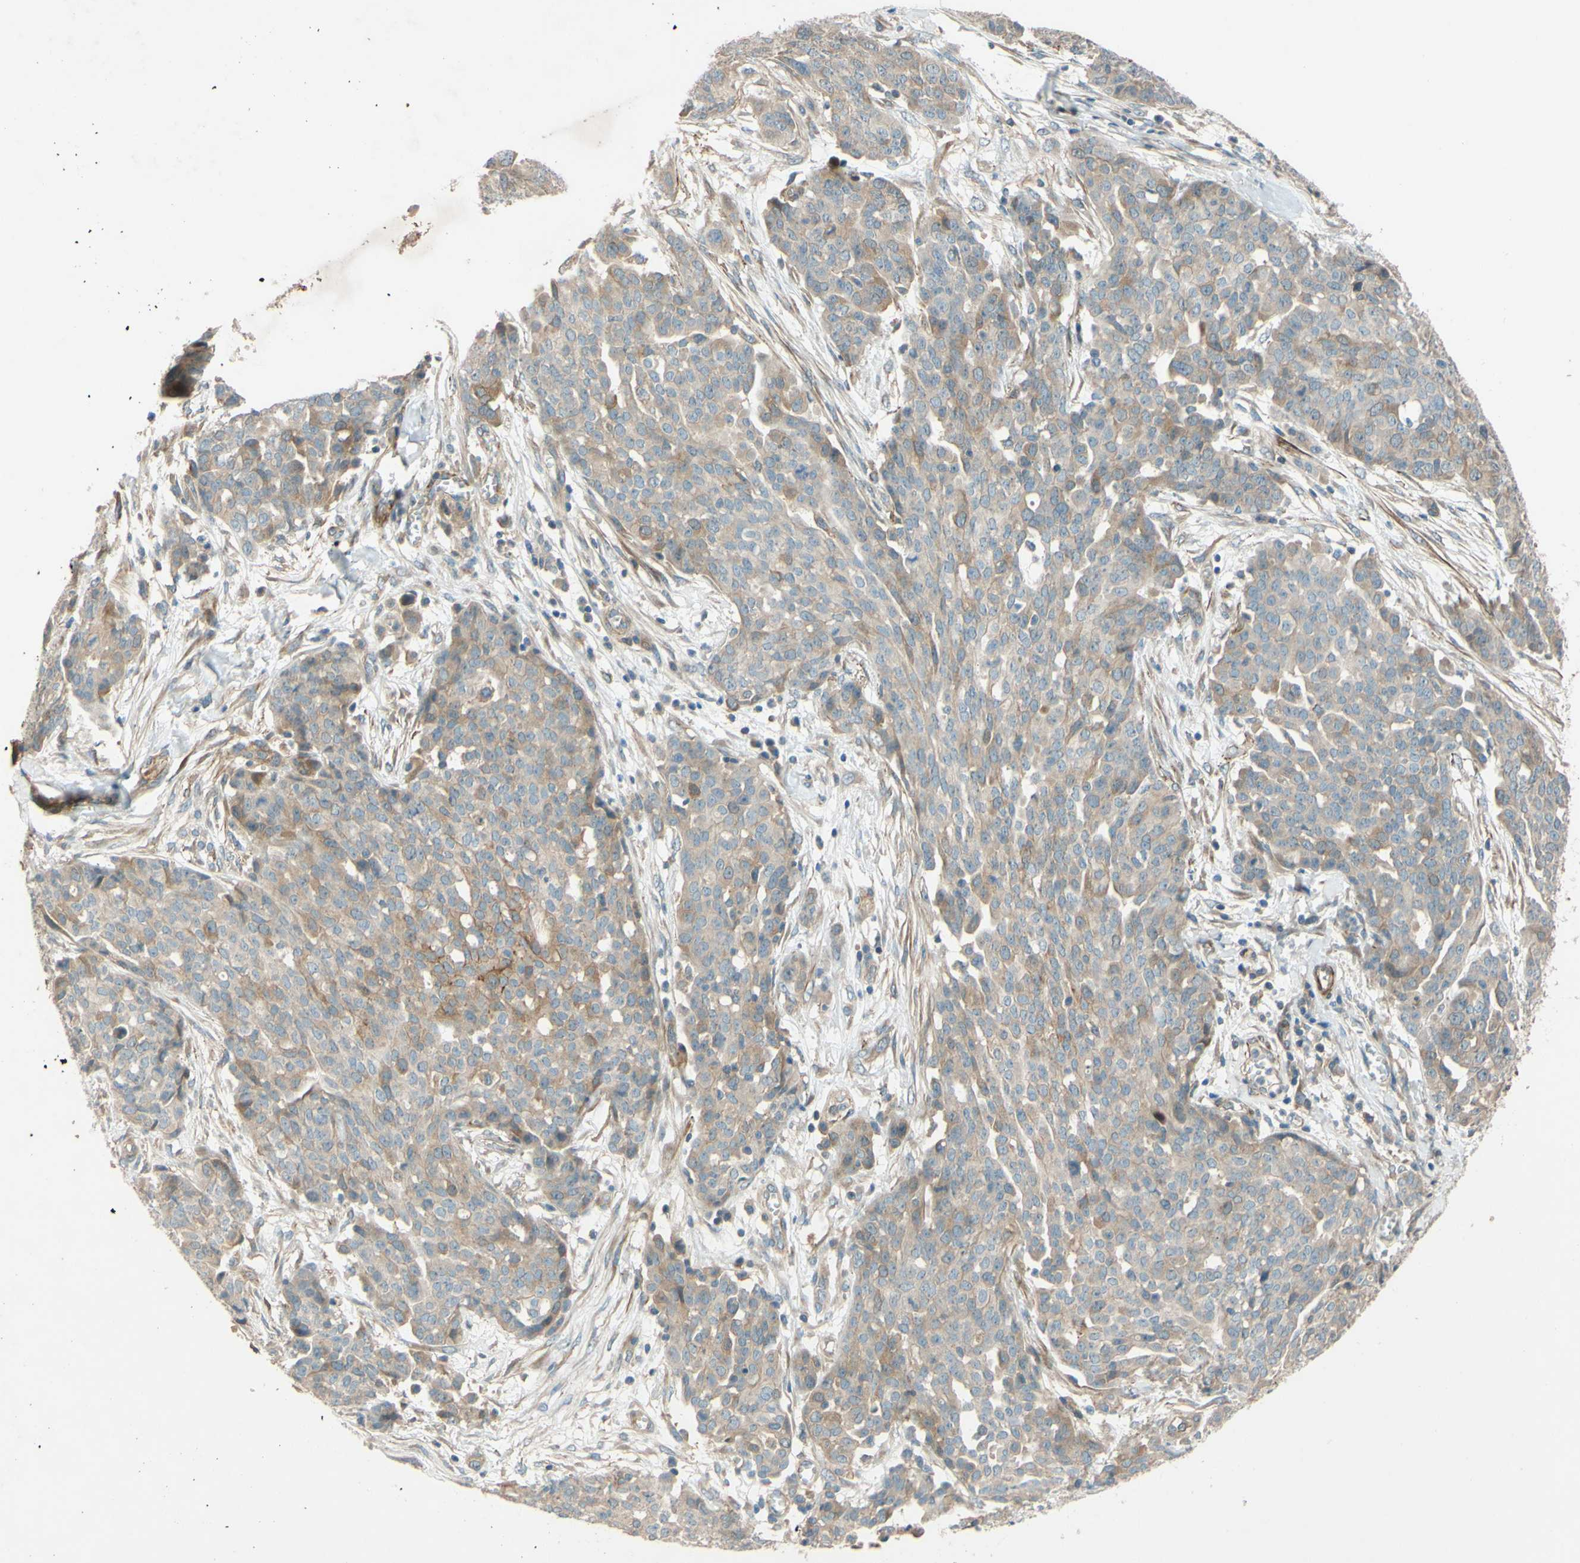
{"staining": {"intensity": "moderate", "quantity": "25%-75%", "location": "cytoplasmic/membranous"}, "tissue": "ovarian cancer", "cell_type": "Tumor cells", "image_type": "cancer", "snomed": [{"axis": "morphology", "description": "Cystadenocarcinoma, serous, NOS"}, {"axis": "topography", "description": "Soft tissue"}, {"axis": "topography", "description": "Ovary"}], "caption": "Immunohistochemistry photomicrograph of neoplastic tissue: ovarian cancer stained using immunohistochemistry demonstrates medium levels of moderate protein expression localized specifically in the cytoplasmic/membranous of tumor cells, appearing as a cytoplasmic/membranous brown color.", "gene": "ADAM17", "patient": {"sex": "female", "age": 57}}